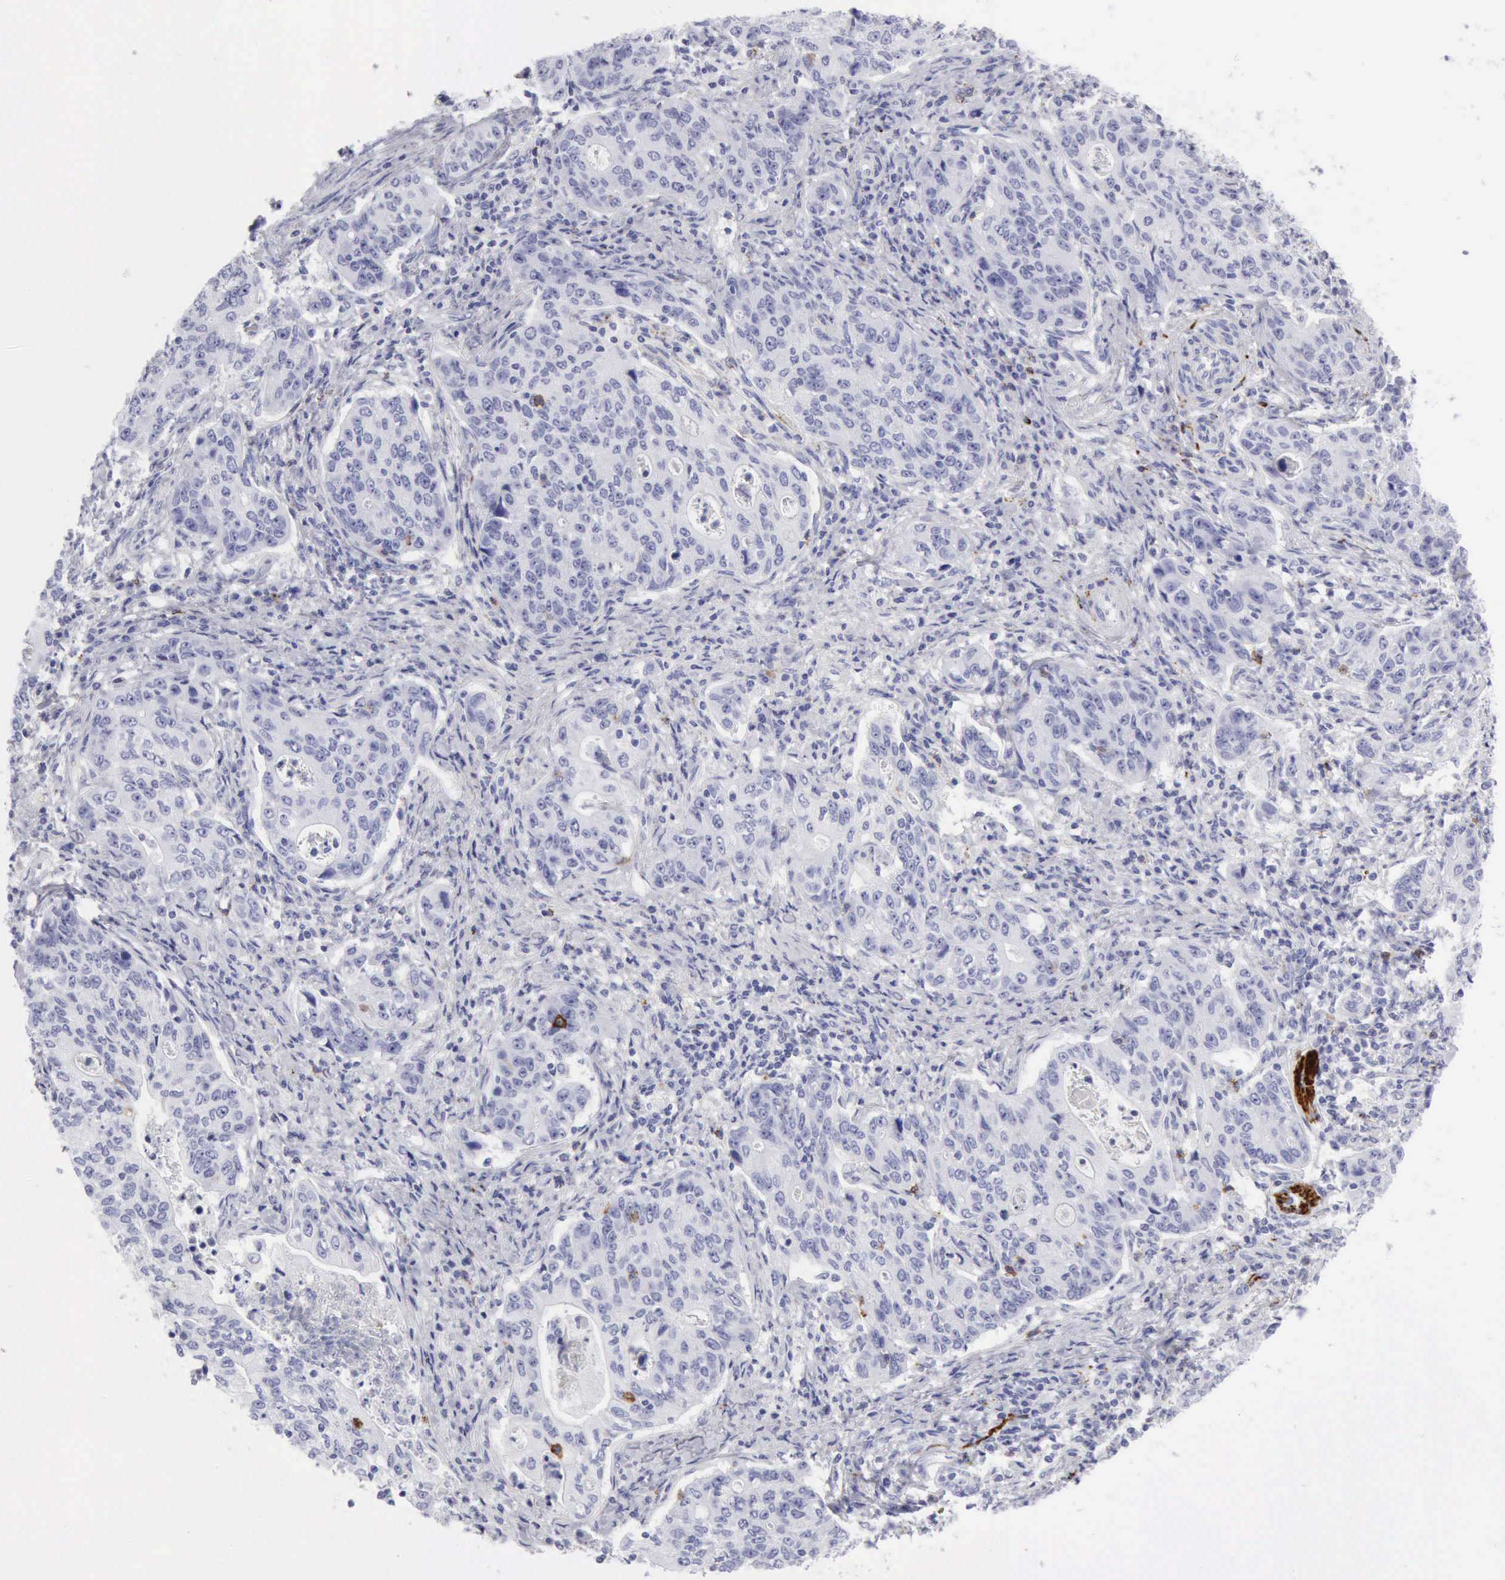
{"staining": {"intensity": "negative", "quantity": "none", "location": "none"}, "tissue": "stomach cancer", "cell_type": "Tumor cells", "image_type": "cancer", "snomed": [{"axis": "morphology", "description": "Adenocarcinoma, NOS"}, {"axis": "topography", "description": "Esophagus"}, {"axis": "topography", "description": "Stomach"}], "caption": "This is a micrograph of immunohistochemistry (IHC) staining of stomach cancer, which shows no staining in tumor cells.", "gene": "NCAM1", "patient": {"sex": "male", "age": 74}}